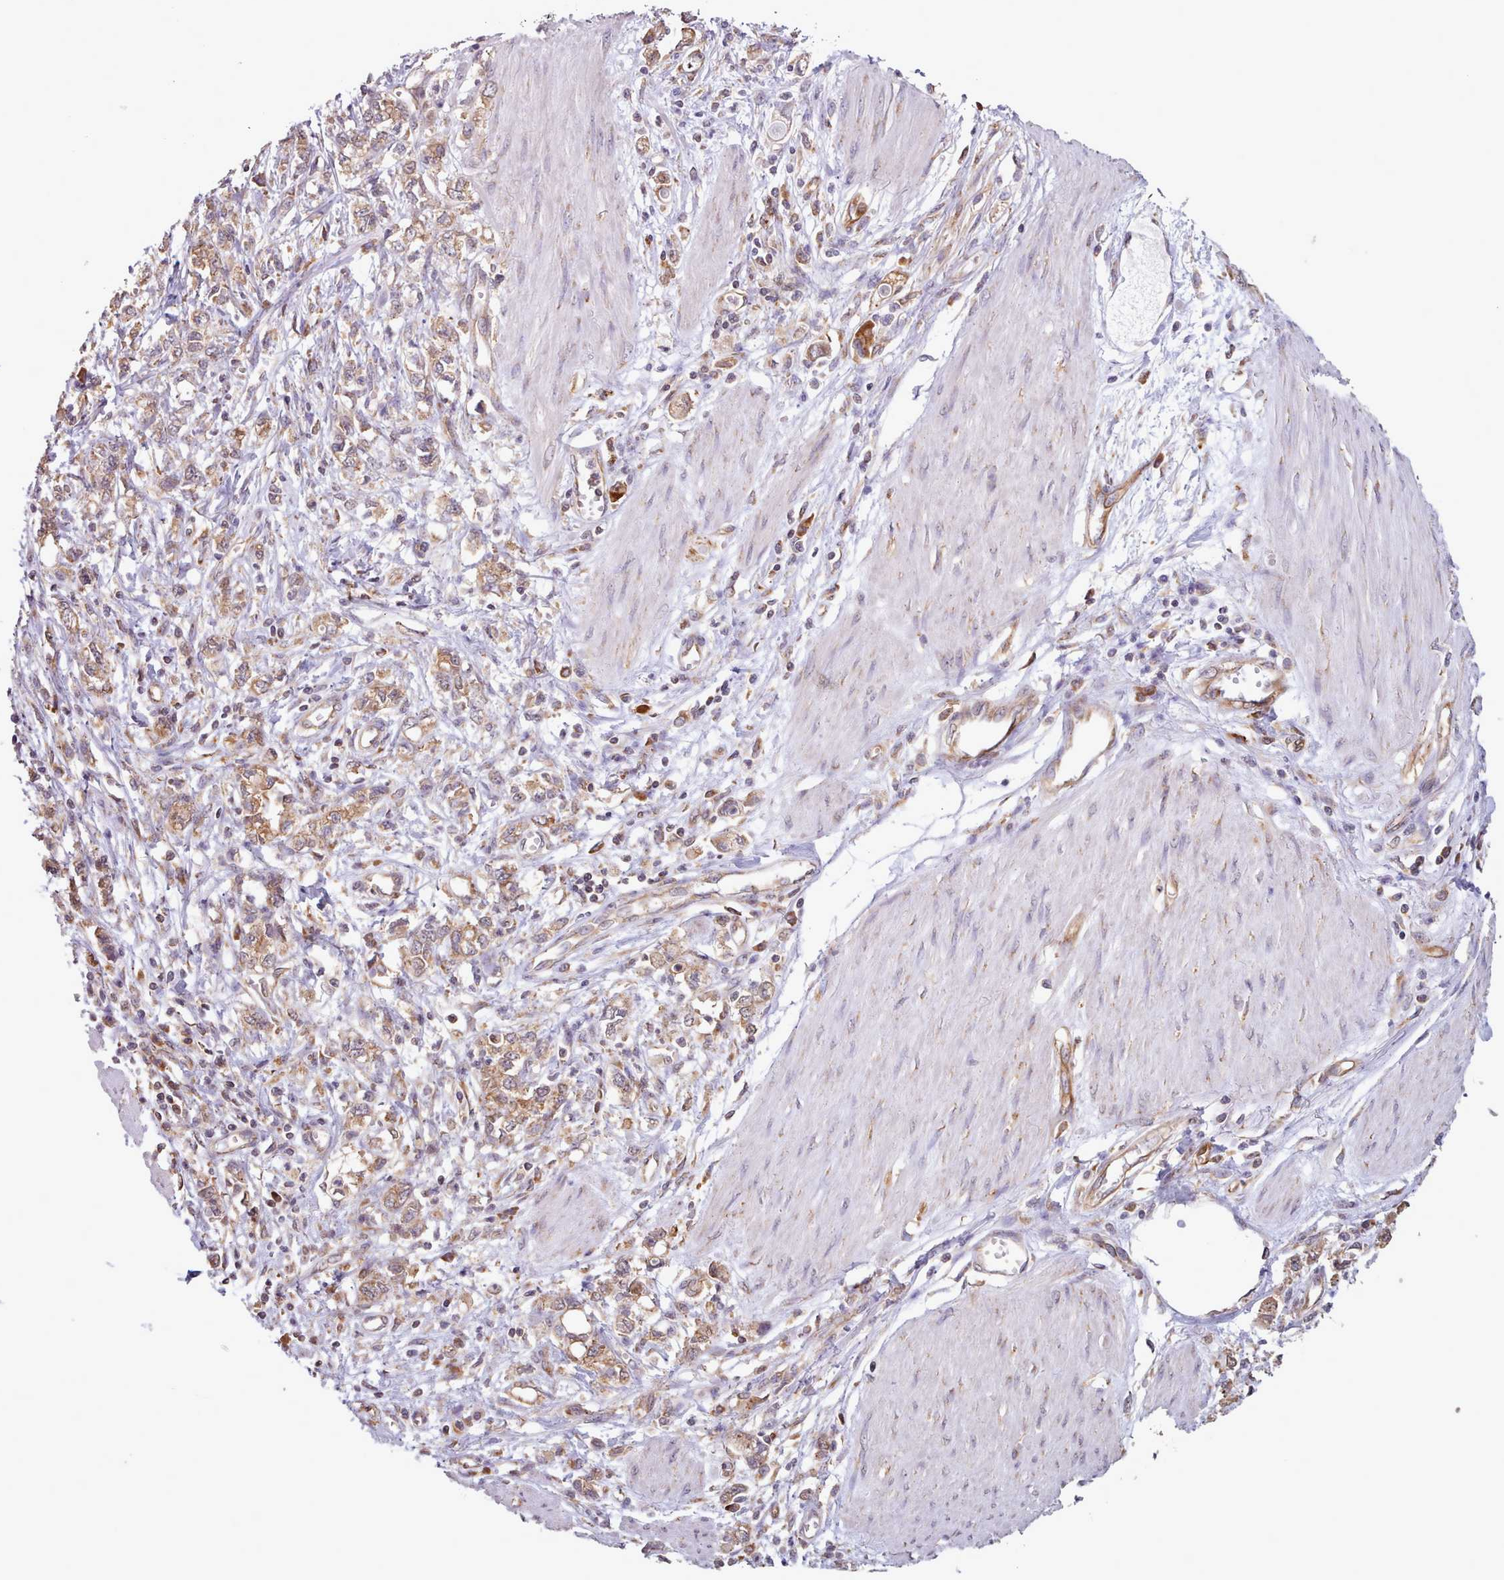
{"staining": {"intensity": "moderate", "quantity": ">75%", "location": "cytoplasmic/membranous"}, "tissue": "stomach cancer", "cell_type": "Tumor cells", "image_type": "cancer", "snomed": [{"axis": "morphology", "description": "Adenocarcinoma, NOS"}, {"axis": "topography", "description": "Stomach"}], "caption": "Immunohistochemical staining of adenocarcinoma (stomach) exhibits moderate cytoplasmic/membranous protein staining in approximately >75% of tumor cells. The staining was performed using DAB, with brown indicating positive protein expression. Nuclei are stained blue with hematoxylin.", "gene": "CRYBG1", "patient": {"sex": "female", "age": 76}}